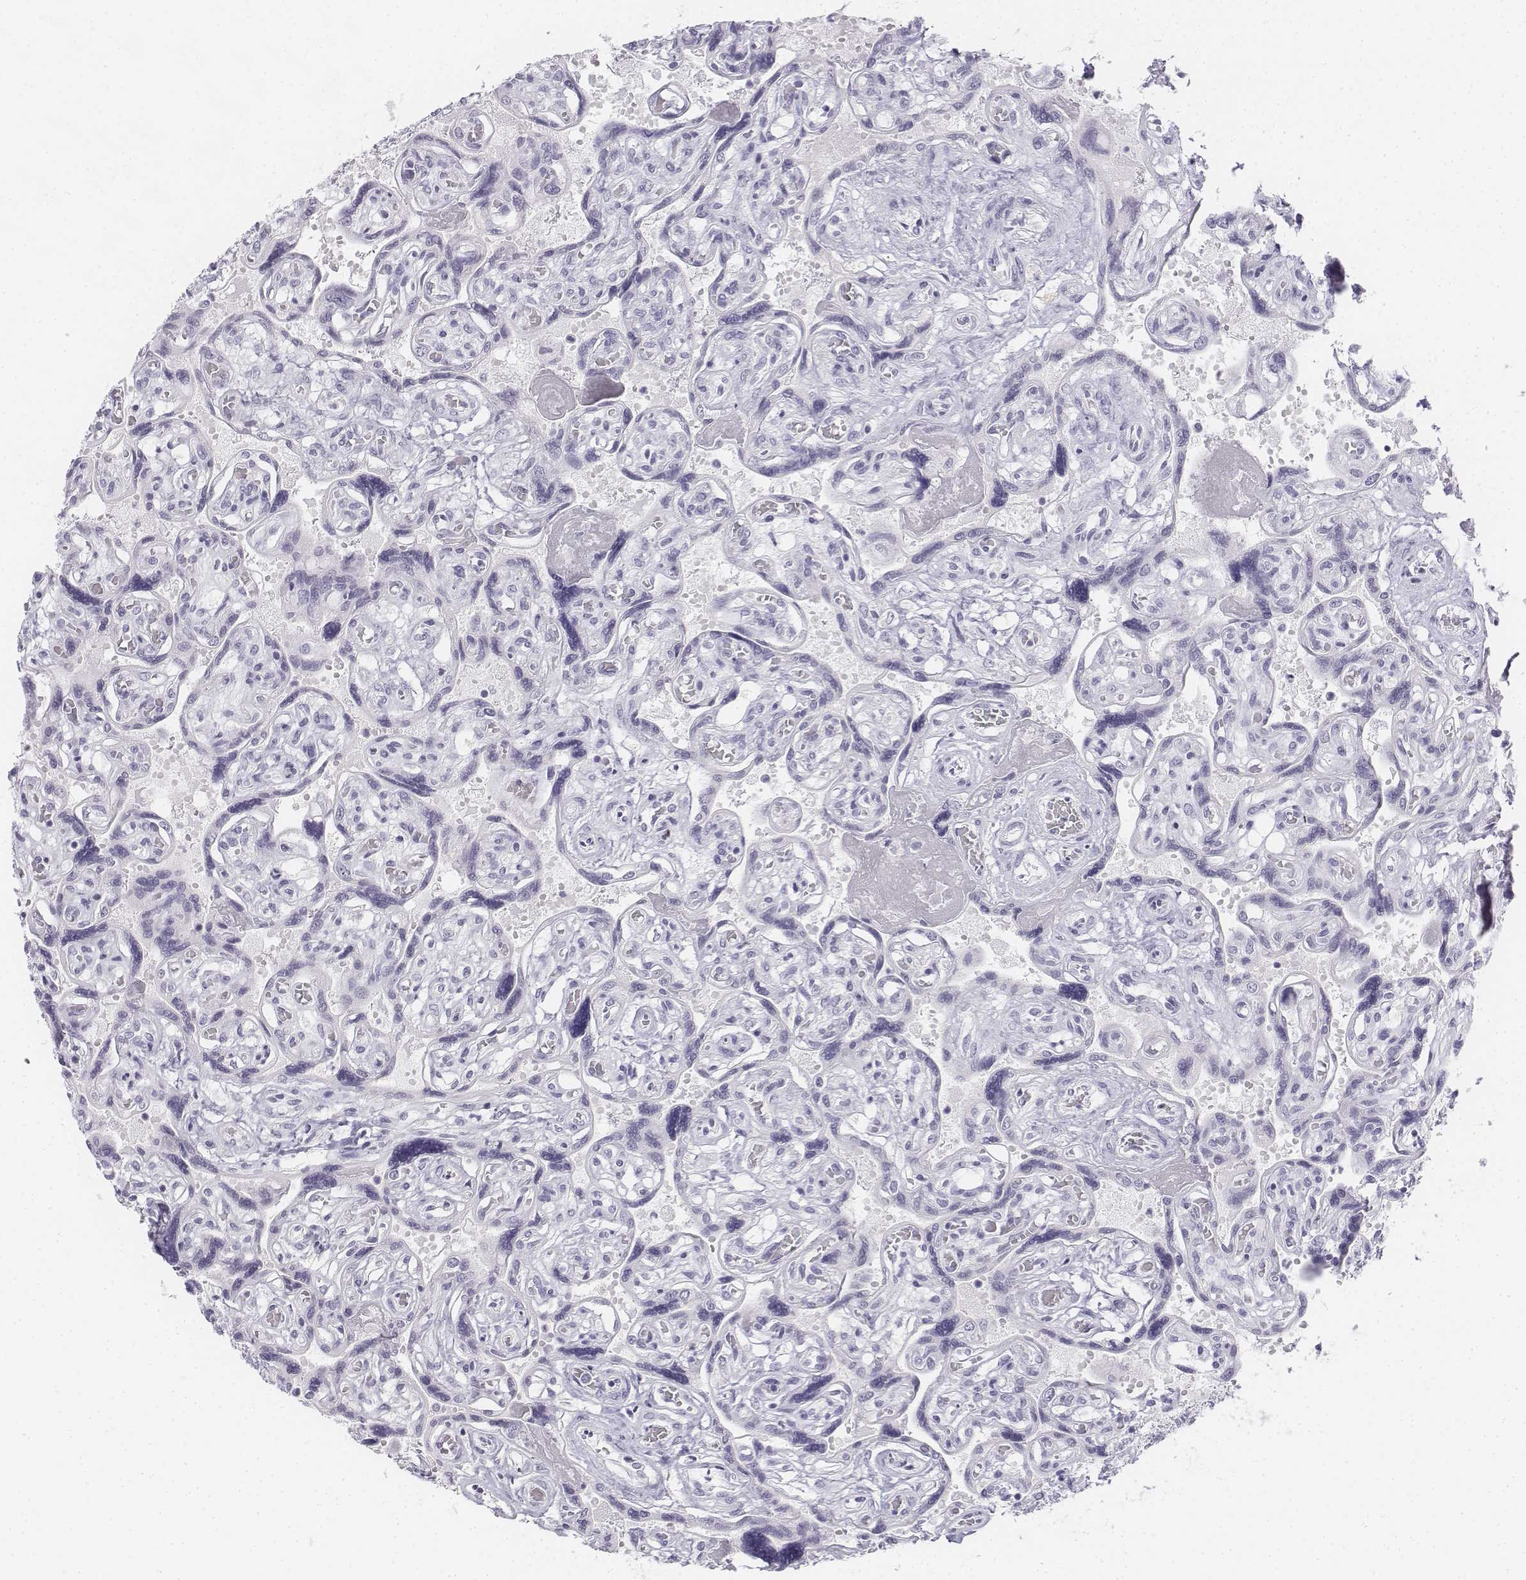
{"staining": {"intensity": "negative", "quantity": "none", "location": "none"}, "tissue": "placenta", "cell_type": "Decidual cells", "image_type": "normal", "snomed": [{"axis": "morphology", "description": "Normal tissue, NOS"}, {"axis": "topography", "description": "Placenta"}], "caption": "The micrograph demonstrates no significant staining in decidual cells of placenta.", "gene": "UCN2", "patient": {"sex": "female", "age": 32}}